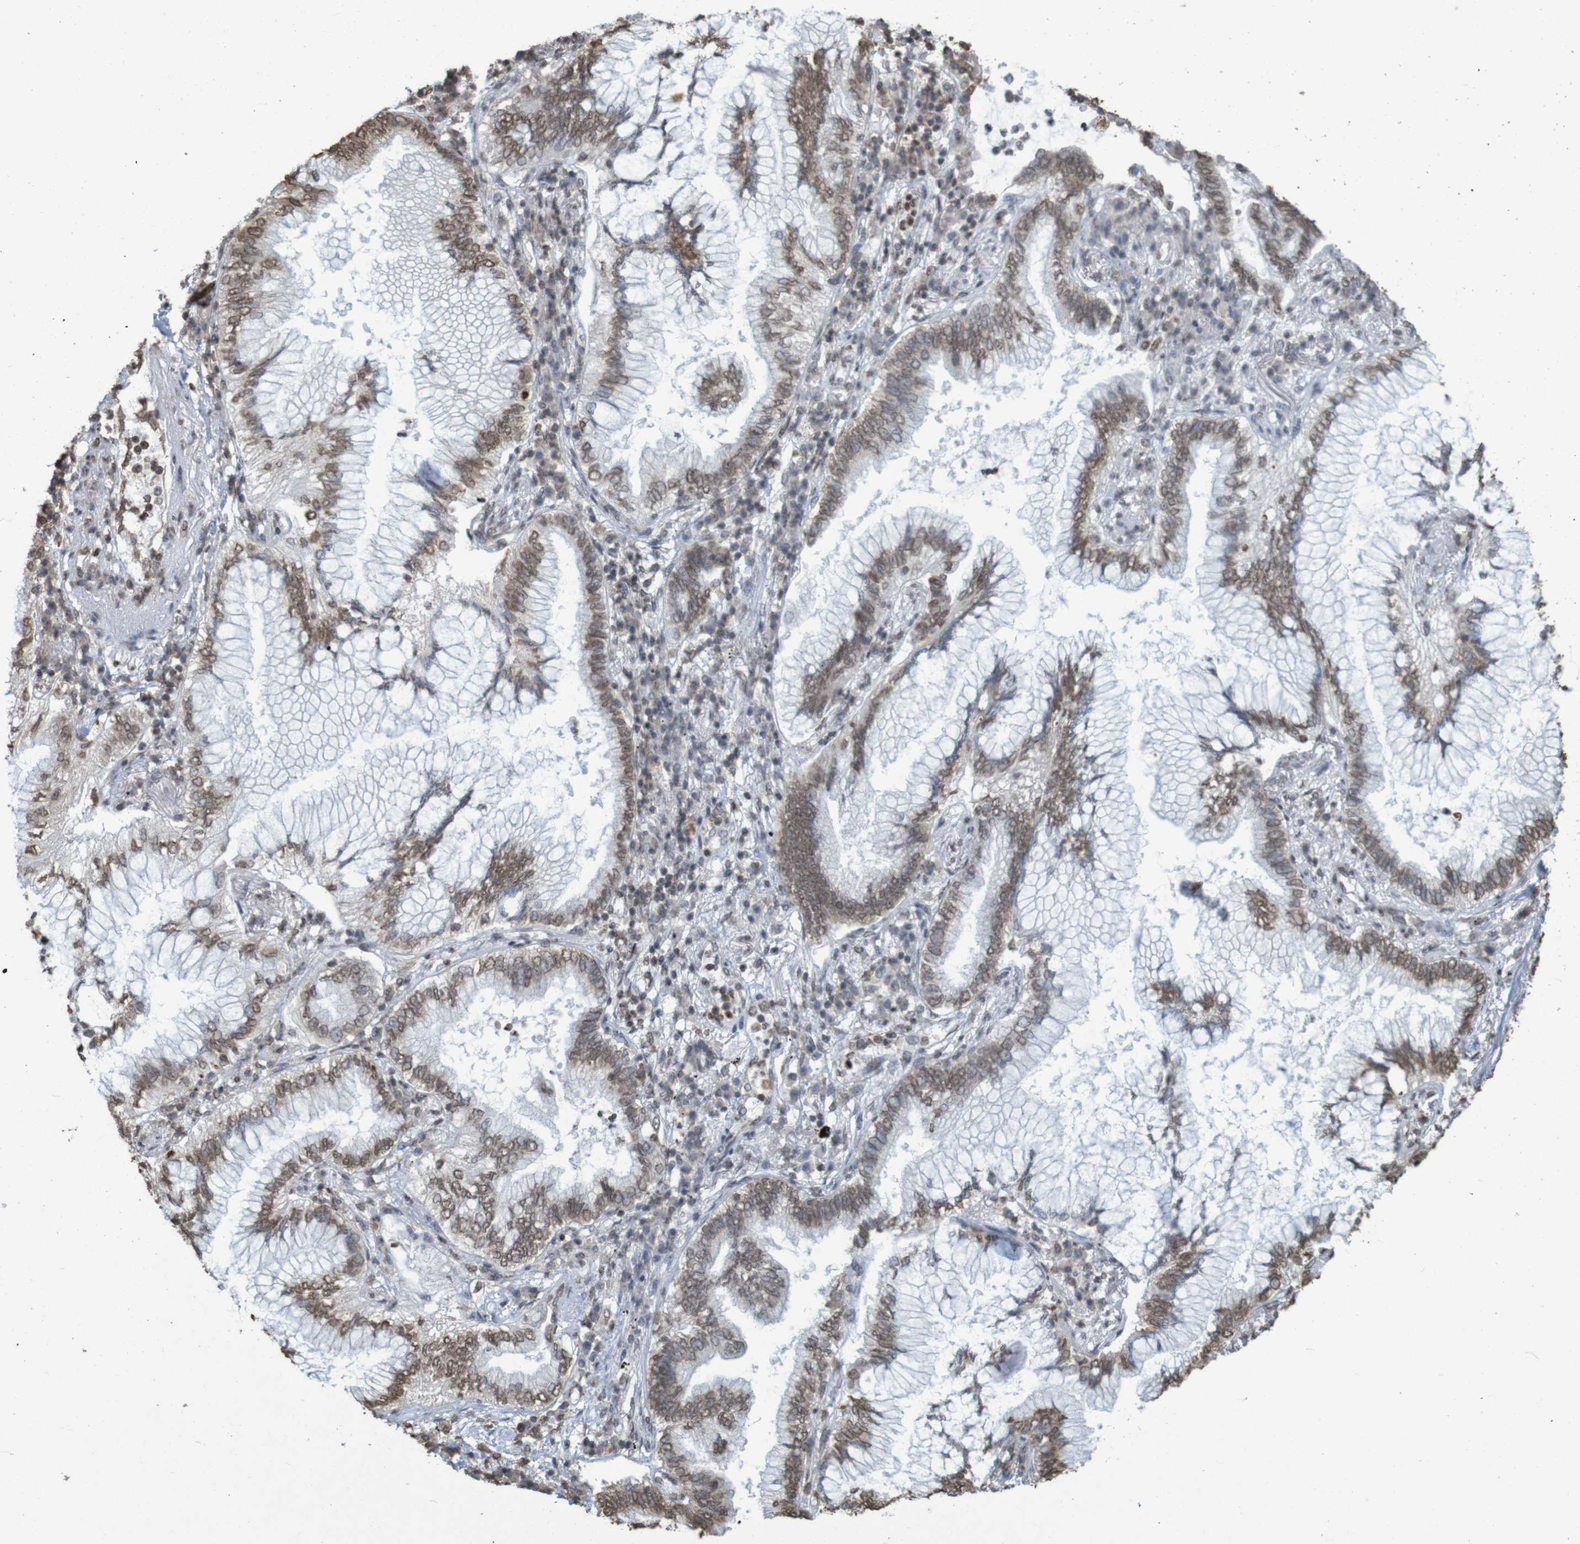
{"staining": {"intensity": "weak", "quantity": ">75%", "location": "nuclear"}, "tissue": "lung cancer", "cell_type": "Tumor cells", "image_type": "cancer", "snomed": [{"axis": "morphology", "description": "Normal tissue, NOS"}, {"axis": "morphology", "description": "Adenocarcinoma, NOS"}, {"axis": "topography", "description": "Bronchus"}, {"axis": "topography", "description": "Lung"}], "caption": "Human adenocarcinoma (lung) stained with a brown dye displays weak nuclear positive staining in approximately >75% of tumor cells.", "gene": "GFI1", "patient": {"sex": "female", "age": 70}}